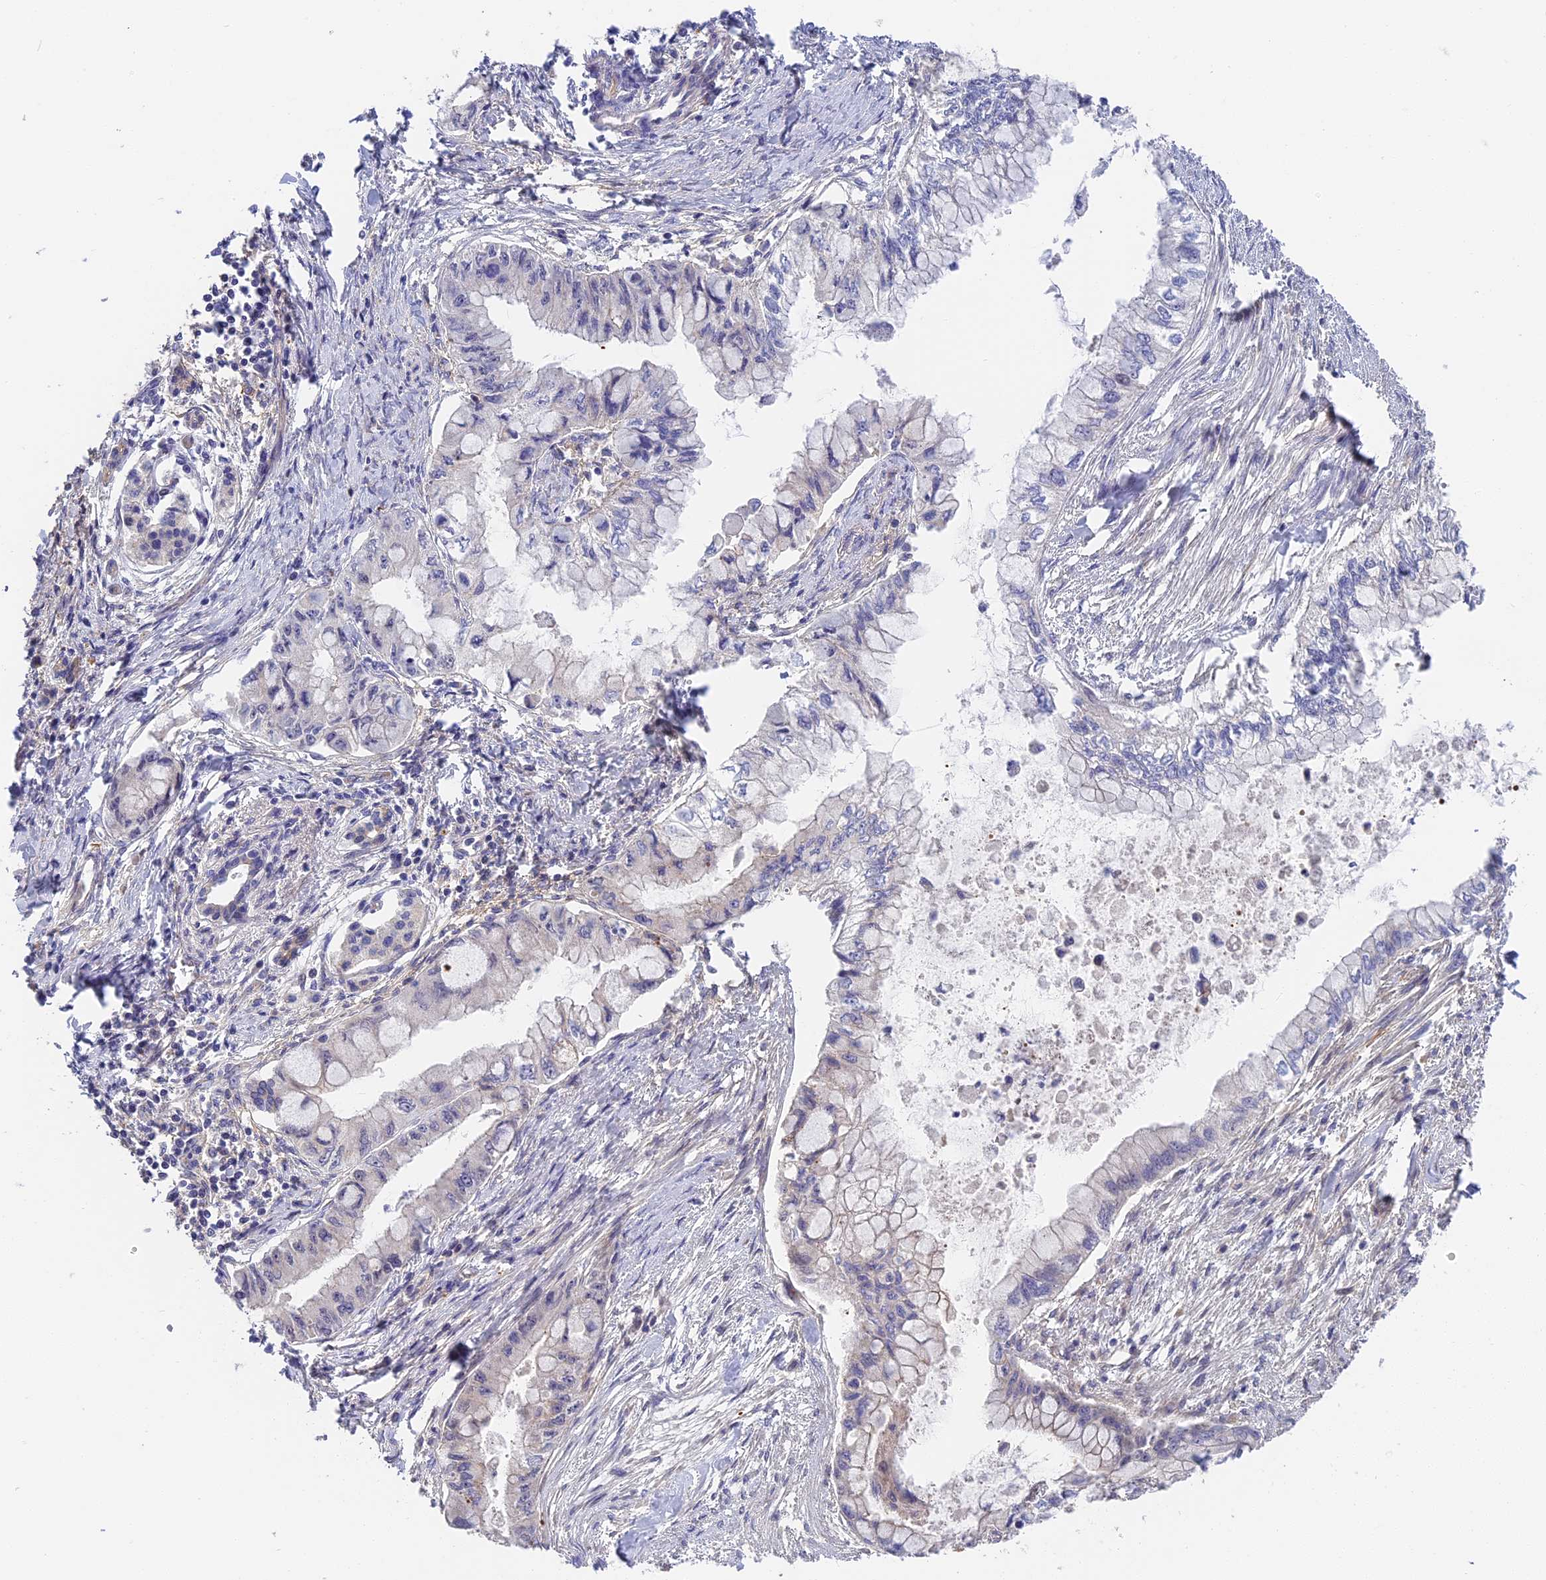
{"staining": {"intensity": "negative", "quantity": "none", "location": "none"}, "tissue": "pancreatic cancer", "cell_type": "Tumor cells", "image_type": "cancer", "snomed": [{"axis": "morphology", "description": "Adenocarcinoma, NOS"}, {"axis": "topography", "description": "Pancreas"}], "caption": "There is no significant positivity in tumor cells of pancreatic cancer (adenocarcinoma). (DAB (3,3'-diaminobenzidine) IHC, high magnification).", "gene": "MISP3", "patient": {"sex": "male", "age": 48}}